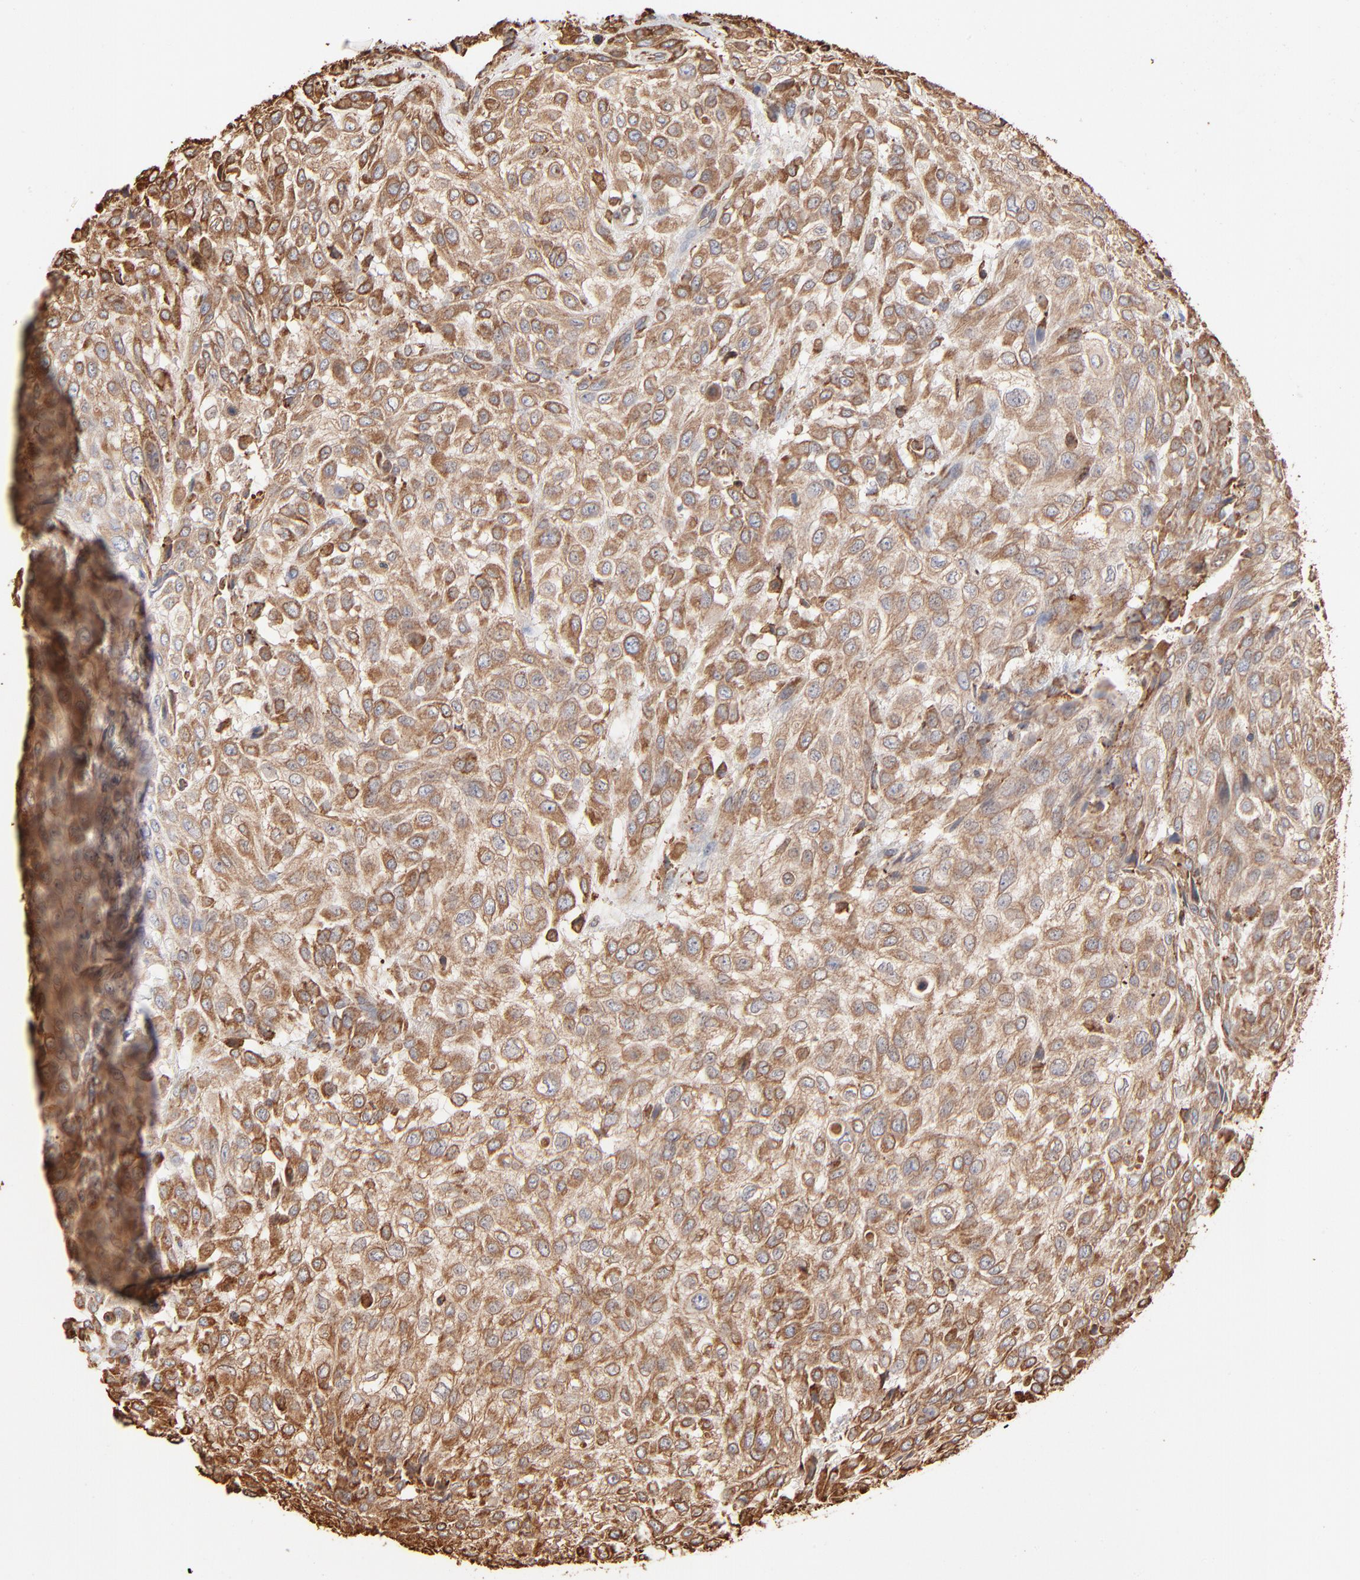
{"staining": {"intensity": "moderate", "quantity": ">75%", "location": "cytoplasmic/membranous"}, "tissue": "urothelial cancer", "cell_type": "Tumor cells", "image_type": "cancer", "snomed": [{"axis": "morphology", "description": "Urothelial carcinoma, High grade"}, {"axis": "topography", "description": "Urinary bladder"}], "caption": "The photomicrograph exhibits a brown stain indicating the presence of a protein in the cytoplasmic/membranous of tumor cells in urothelial carcinoma (high-grade).", "gene": "PDIA3", "patient": {"sex": "male", "age": 57}}